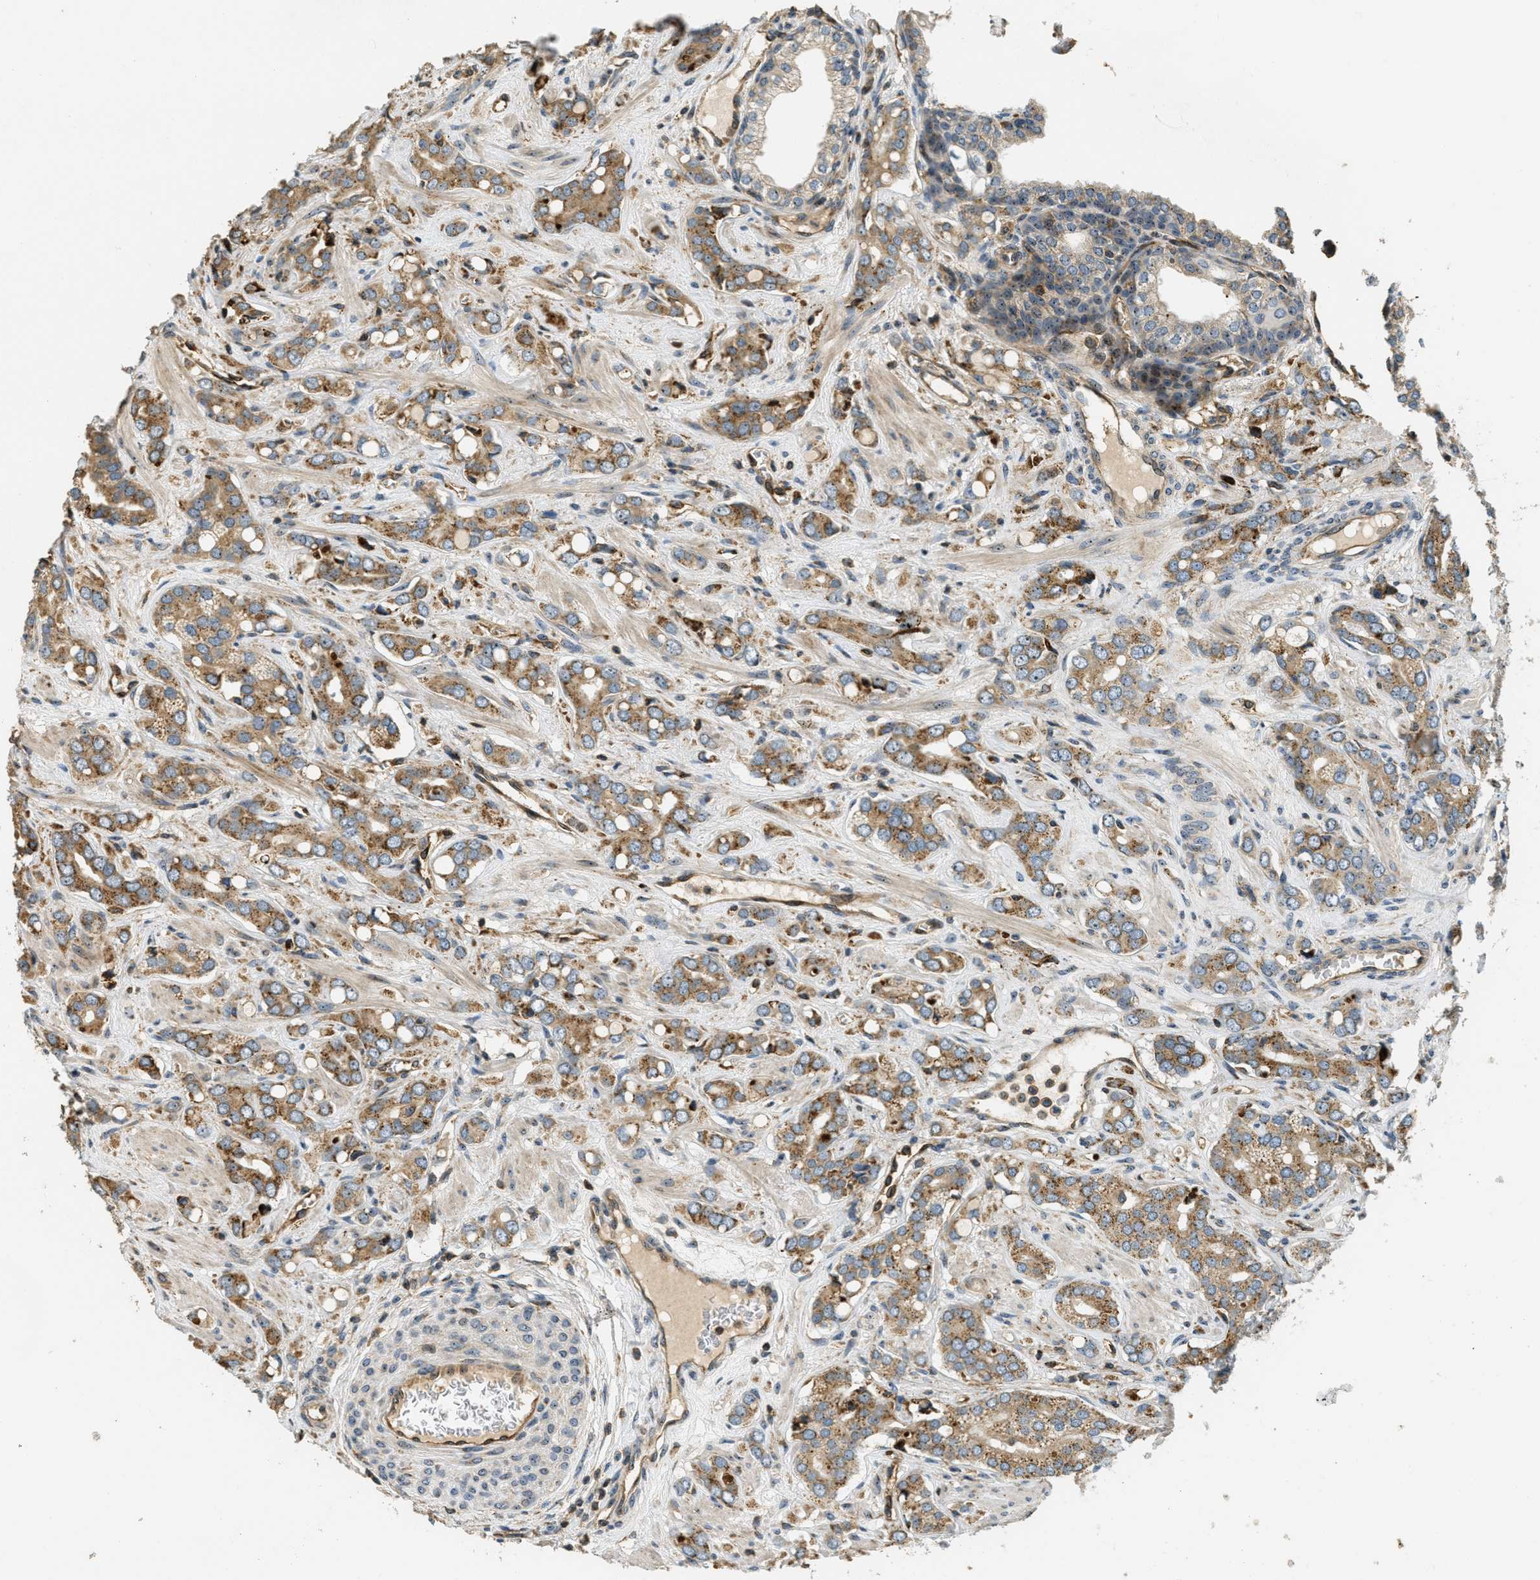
{"staining": {"intensity": "moderate", "quantity": ">75%", "location": "cytoplasmic/membranous"}, "tissue": "prostate cancer", "cell_type": "Tumor cells", "image_type": "cancer", "snomed": [{"axis": "morphology", "description": "Adenocarcinoma, High grade"}, {"axis": "topography", "description": "Prostate"}], "caption": "Approximately >75% of tumor cells in human adenocarcinoma (high-grade) (prostate) exhibit moderate cytoplasmic/membranous protein expression as visualized by brown immunohistochemical staining.", "gene": "LRP12", "patient": {"sex": "male", "age": 52}}